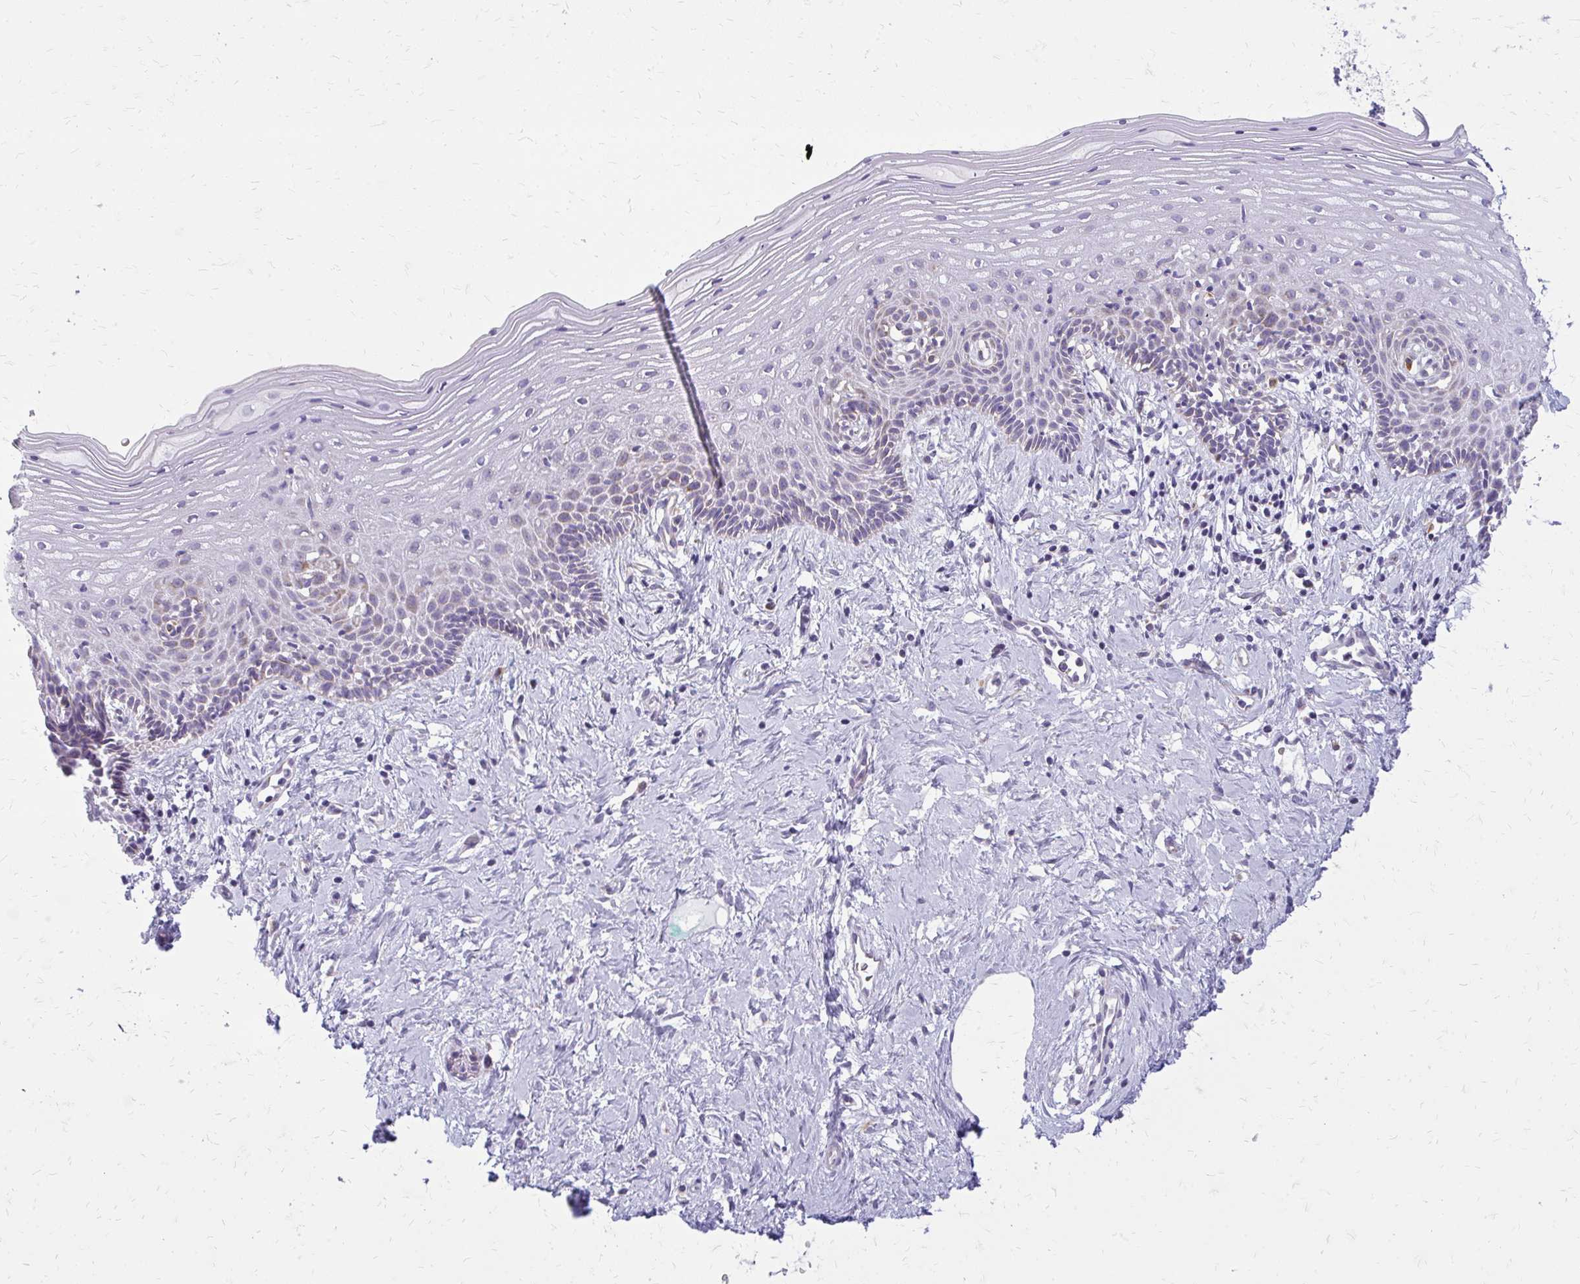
{"staining": {"intensity": "negative", "quantity": "none", "location": "none"}, "tissue": "vagina", "cell_type": "Squamous epithelial cells", "image_type": "normal", "snomed": [{"axis": "morphology", "description": "Normal tissue, NOS"}, {"axis": "topography", "description": "Vagina"}], "caption": "A photomicrograph of human vagina is negative for staining in squamous epithelial cells. (Stains: DAB (3,3'-diaminobenzidine) immunohistochemistry with hematoxylin counter stain, Microscopy: brightfield microscopy at high magnification).", "gene": "IFIT1", "patient": {"sex": "female", "age": 42}}